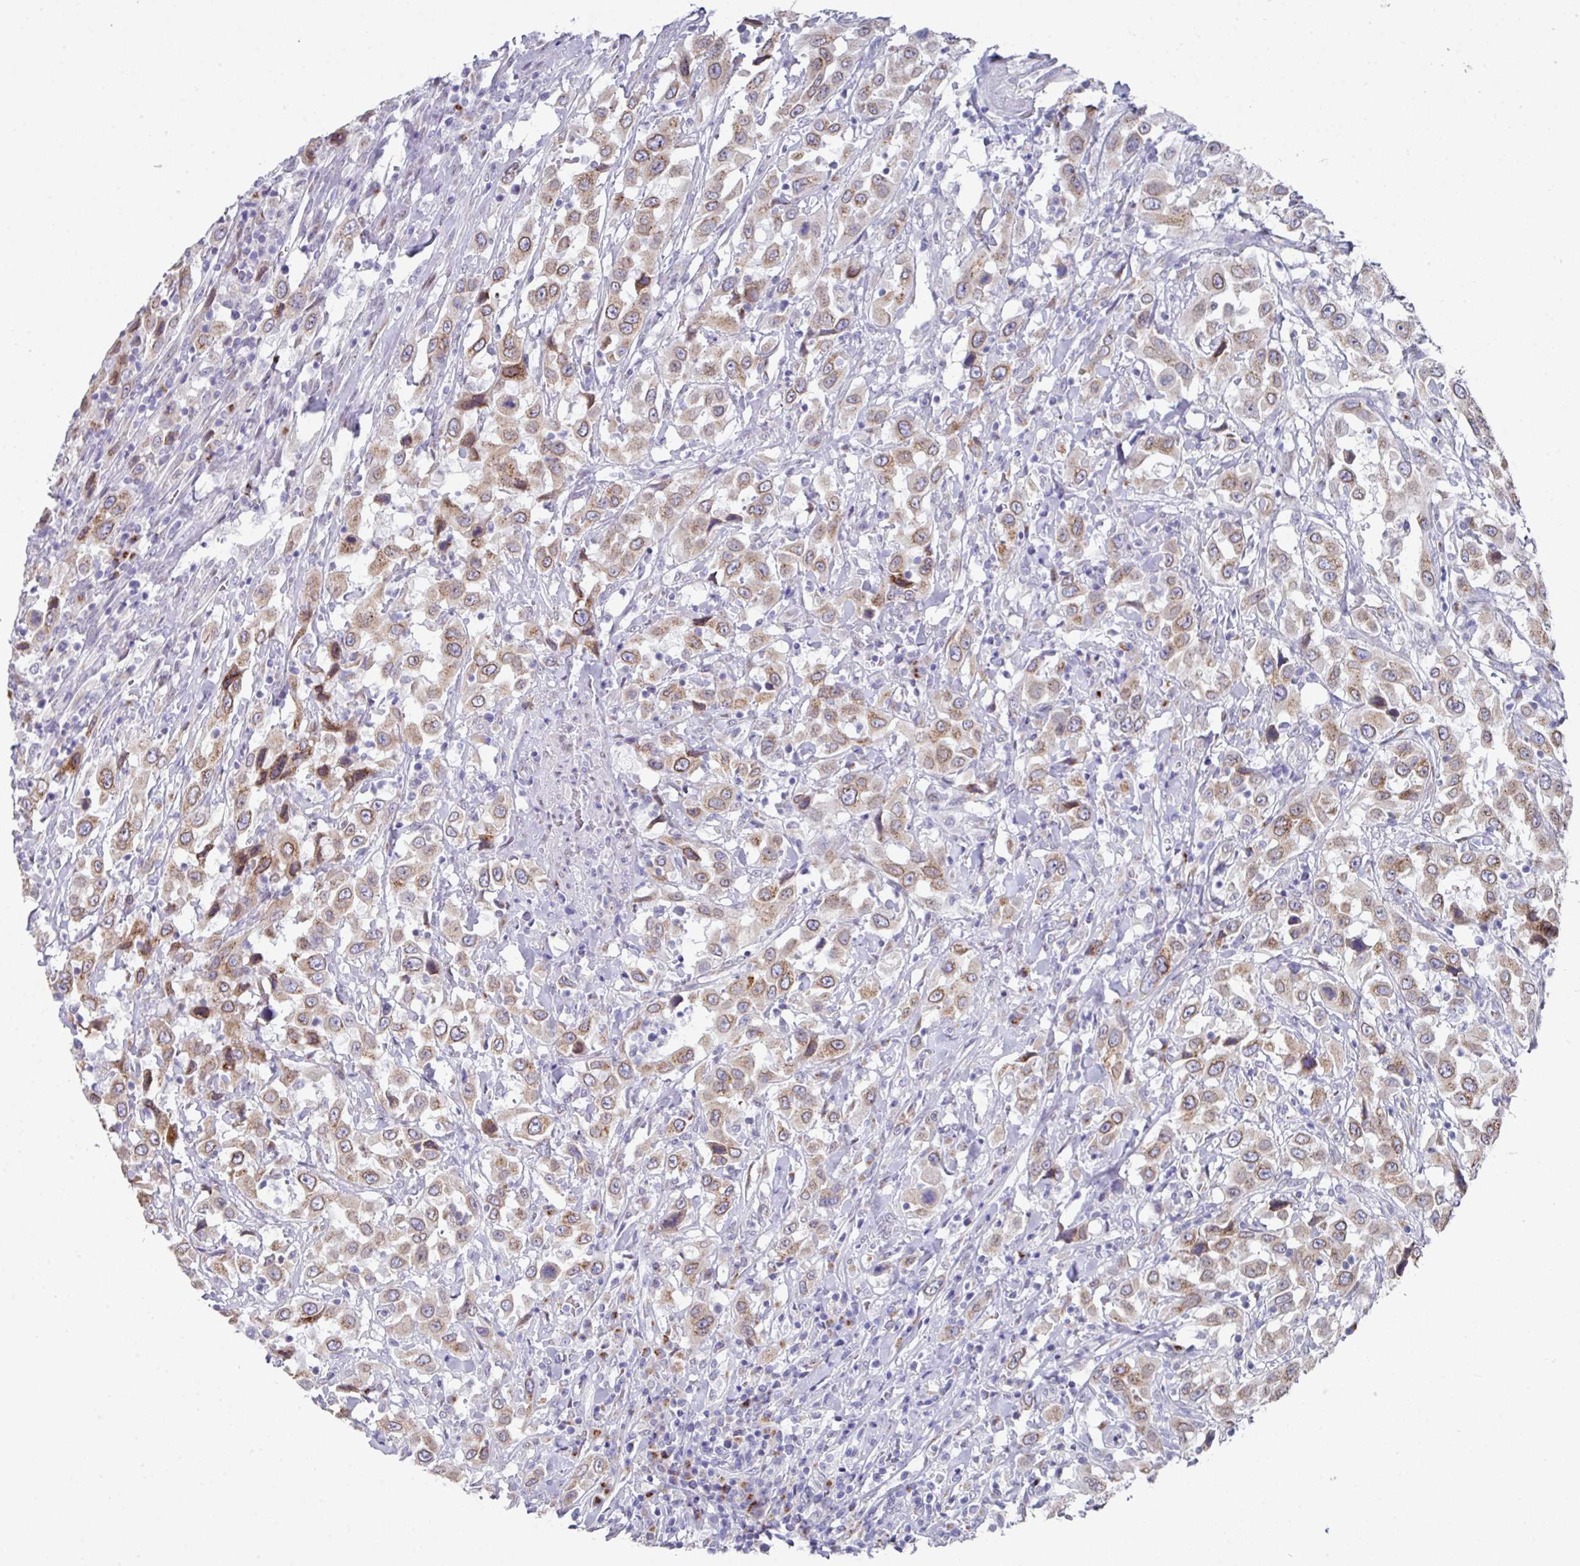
{"staining": {"intensity": "moderate", "quantity": "25%-75%", "location": "cytoplasmic/membranous"}, "tissue": "urothelial cancer", "cell_type": "Tumor cells", "image_type": "cancer", "snomed": [{"axis": "morphology", "description": "Urothelial carcinoma, High grade"}, {"axis": "topography", "description": "Urinary bladder"}], "caption": "A brown stain highlights moderate cytoplasmic/membranous staining of a protein in urothelial cancer tumor cells. The protein is shown in brown color, while the nuclei are stained blue.", "gene": "VKORC1L1", "patient": {"sex": "male", "age": 61}}